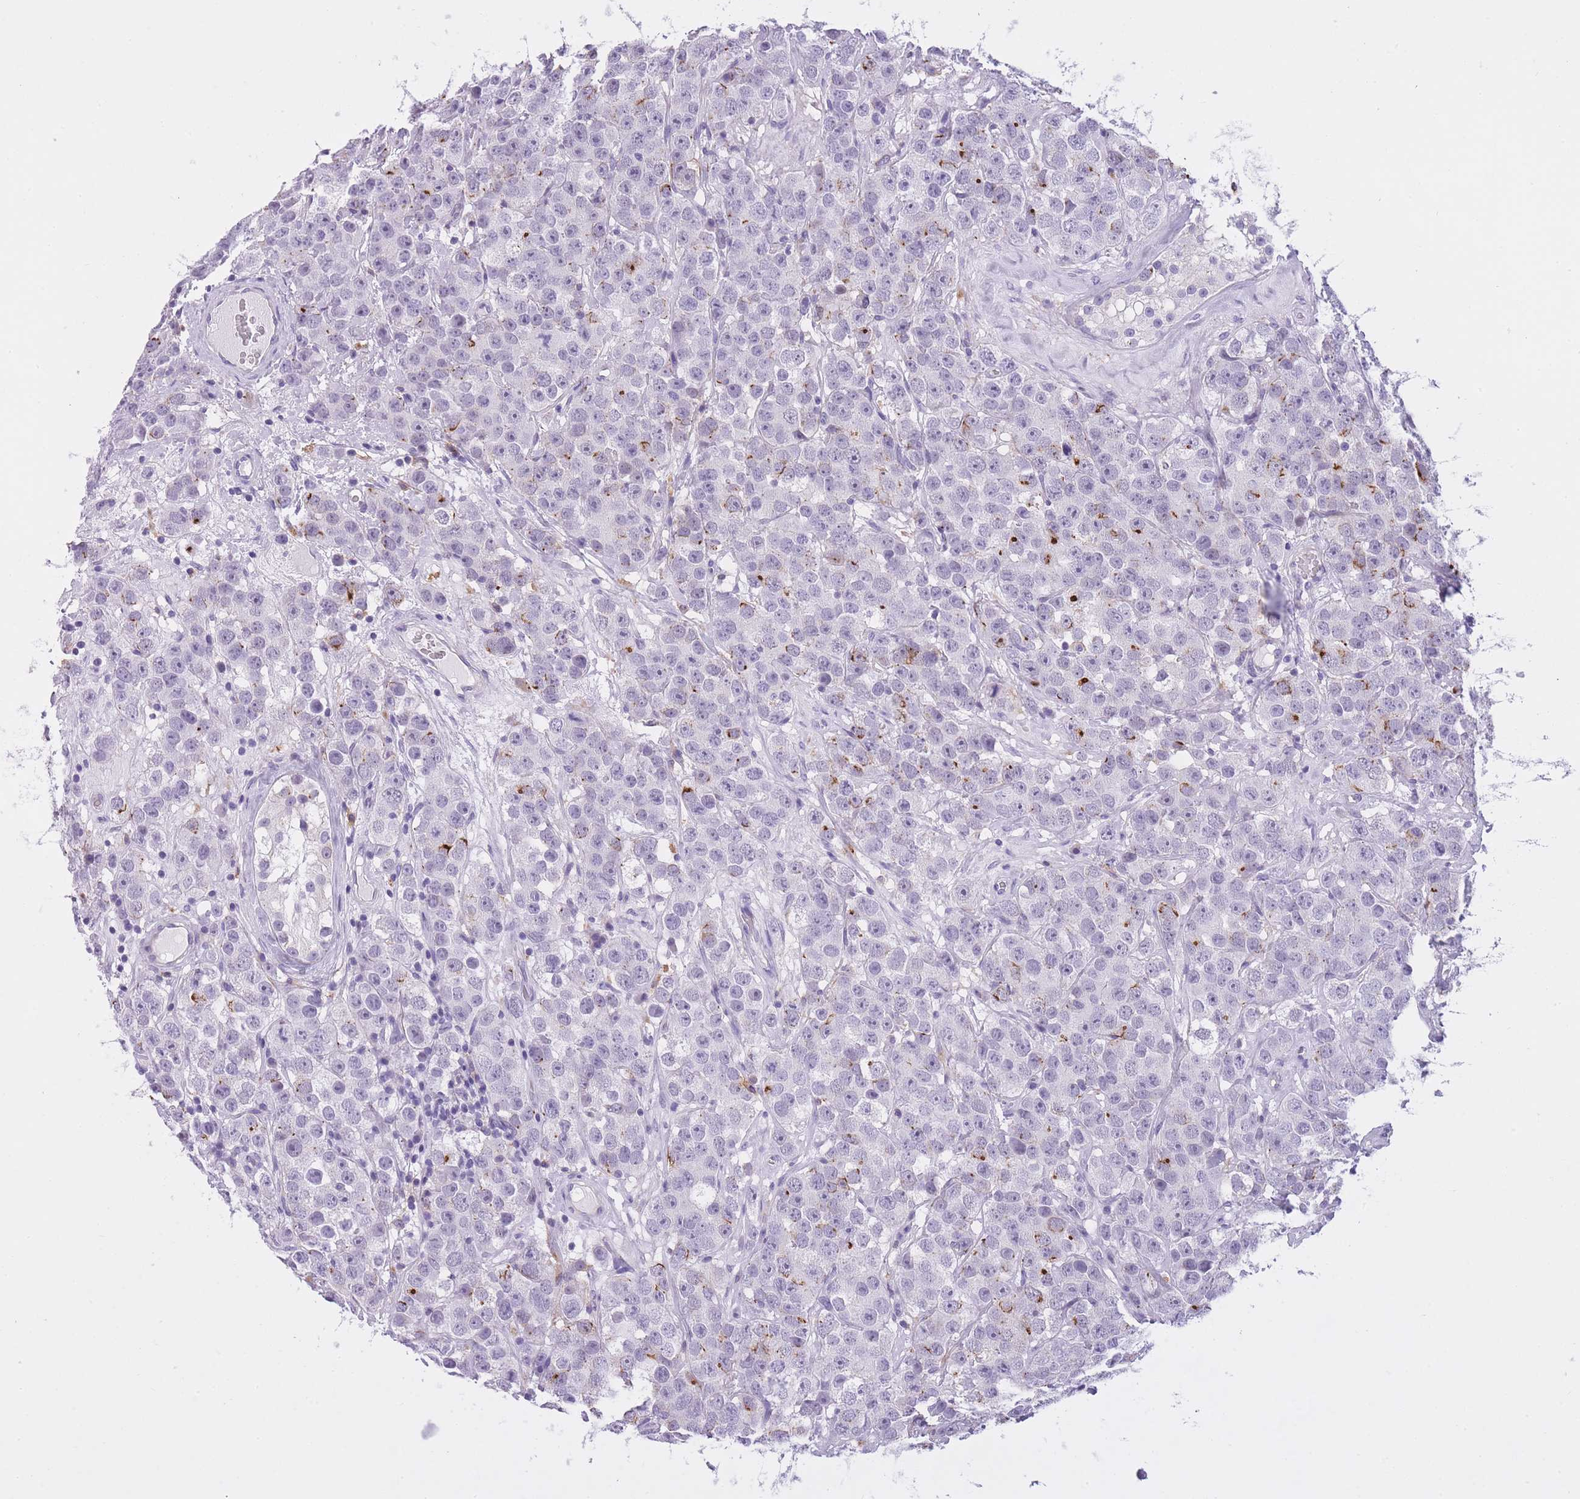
{"staining": {"intensity": "moderate", "quantity": "<25%", "location": "cytoplasmic/membranous"}, "tissue": "testis cancer", "cell_type": "Tumor cells", "image_type": "cancer", "snomed": [{"axis": "morphology", "description": "Seminoma, NOS"}, {"axis": "topography", "description": "Testis"}], "caption": "High-power microscopy captured an immunohistochemistry histopathology image of testis cancer, revealing moderate cytoplasmic/membranous staining in about <25% of tumor cells. (Brightfield microscopy of DAB IHC at high magnification).", "gene": "RADX", "patient": {"sex": "male", "age": 28}}